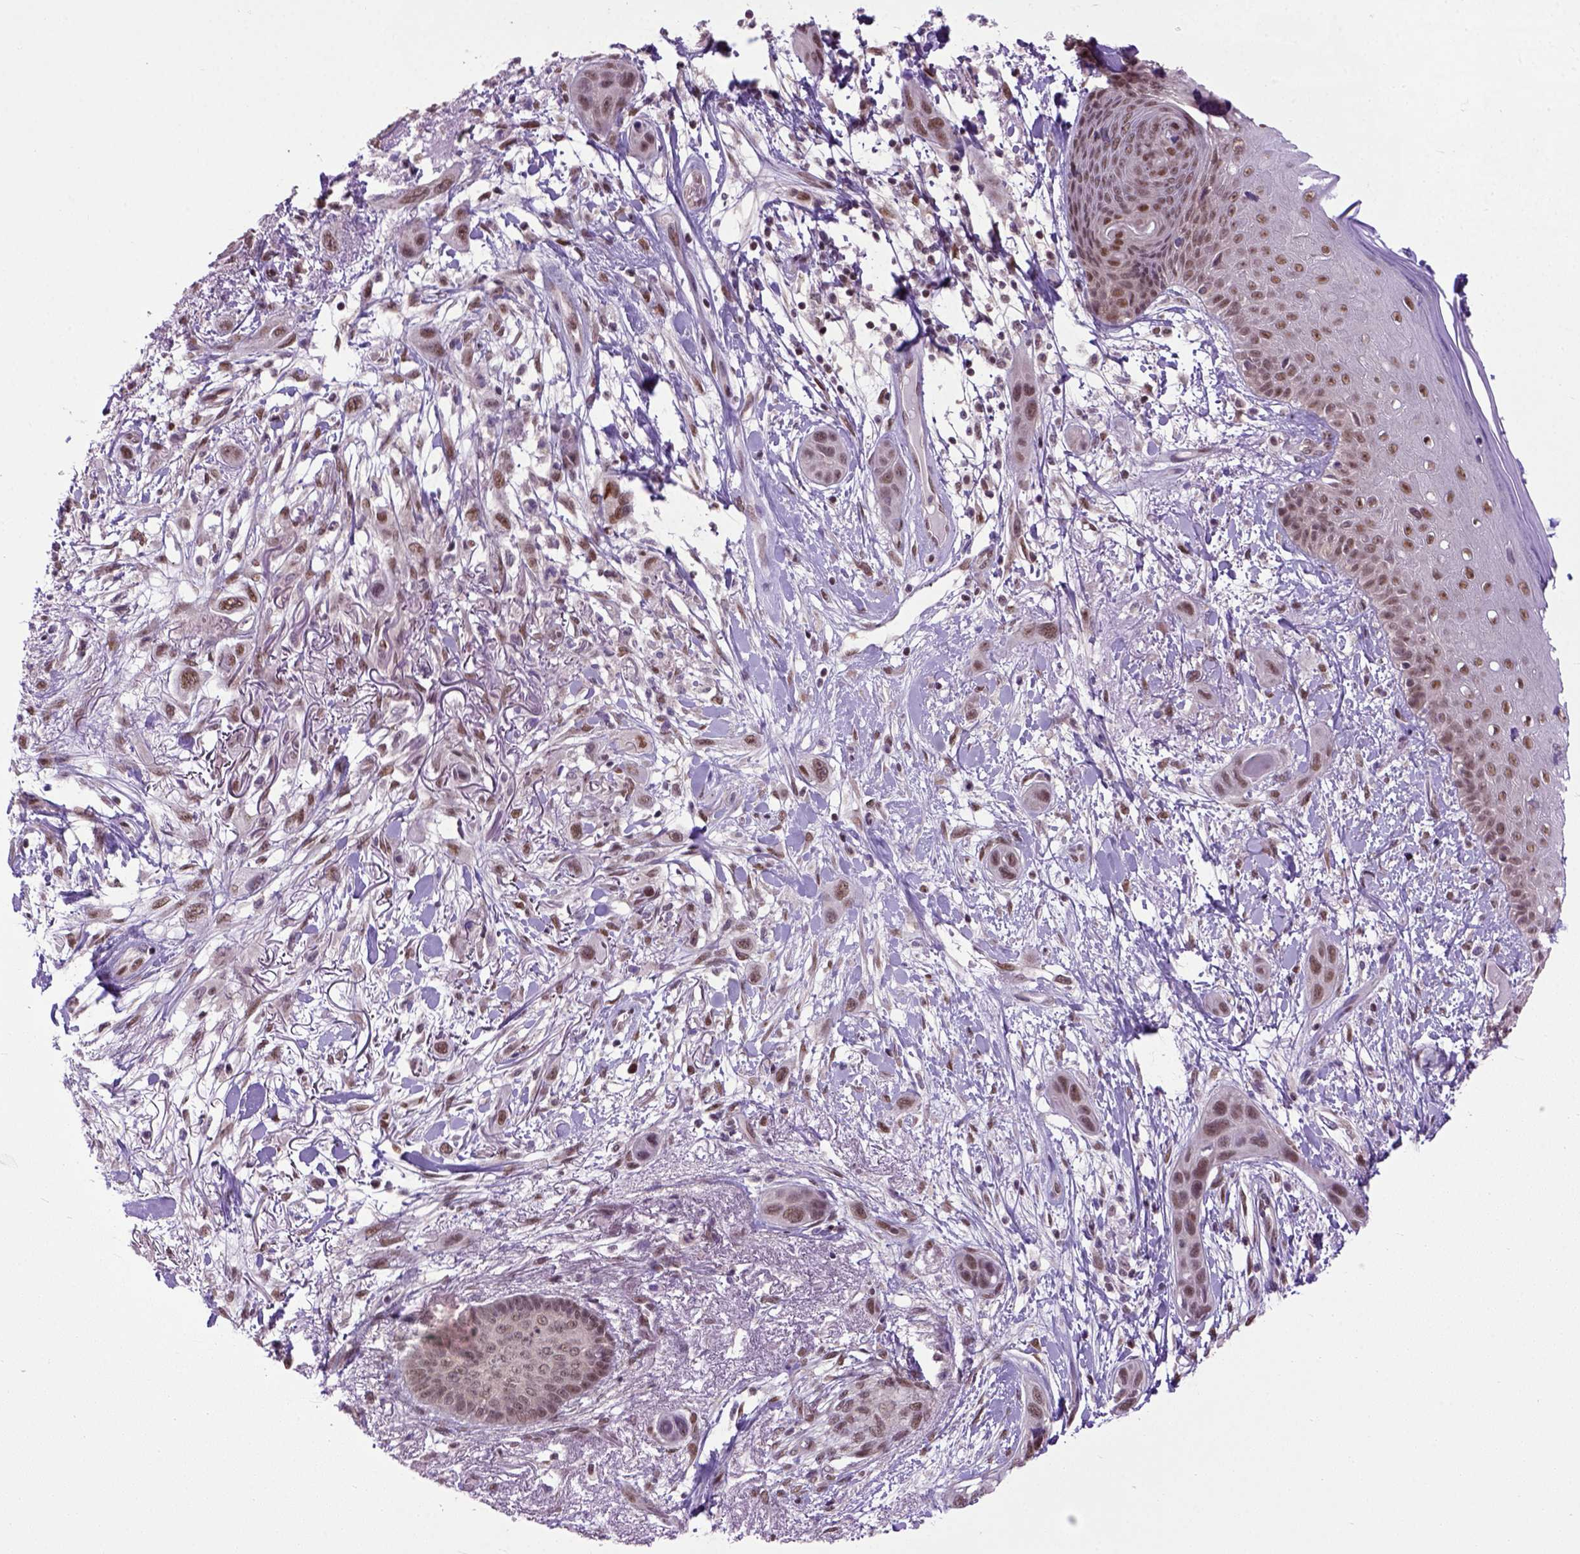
{"staining": {"intensity": "moderate", "quantity": ">75%", "location": "nuclear"}, "tissue": "skin cancer", "cell_type": "Tumor cells", "image_type": "cancer", "snomed": [{"axis": "morphology", "description": "Squamous cell carcinoma, NOS"}, {"axis": "topography", "description": "Skin"}], "caption": "Protein positivity by immunohistochemistry (IHC) shows moderate nuclear positivity in approximately >75% of tumor cells in squamous cell carcinoma (skin).", "gene": "UBA3", "patient": {"sex": "male", "age": 79}}